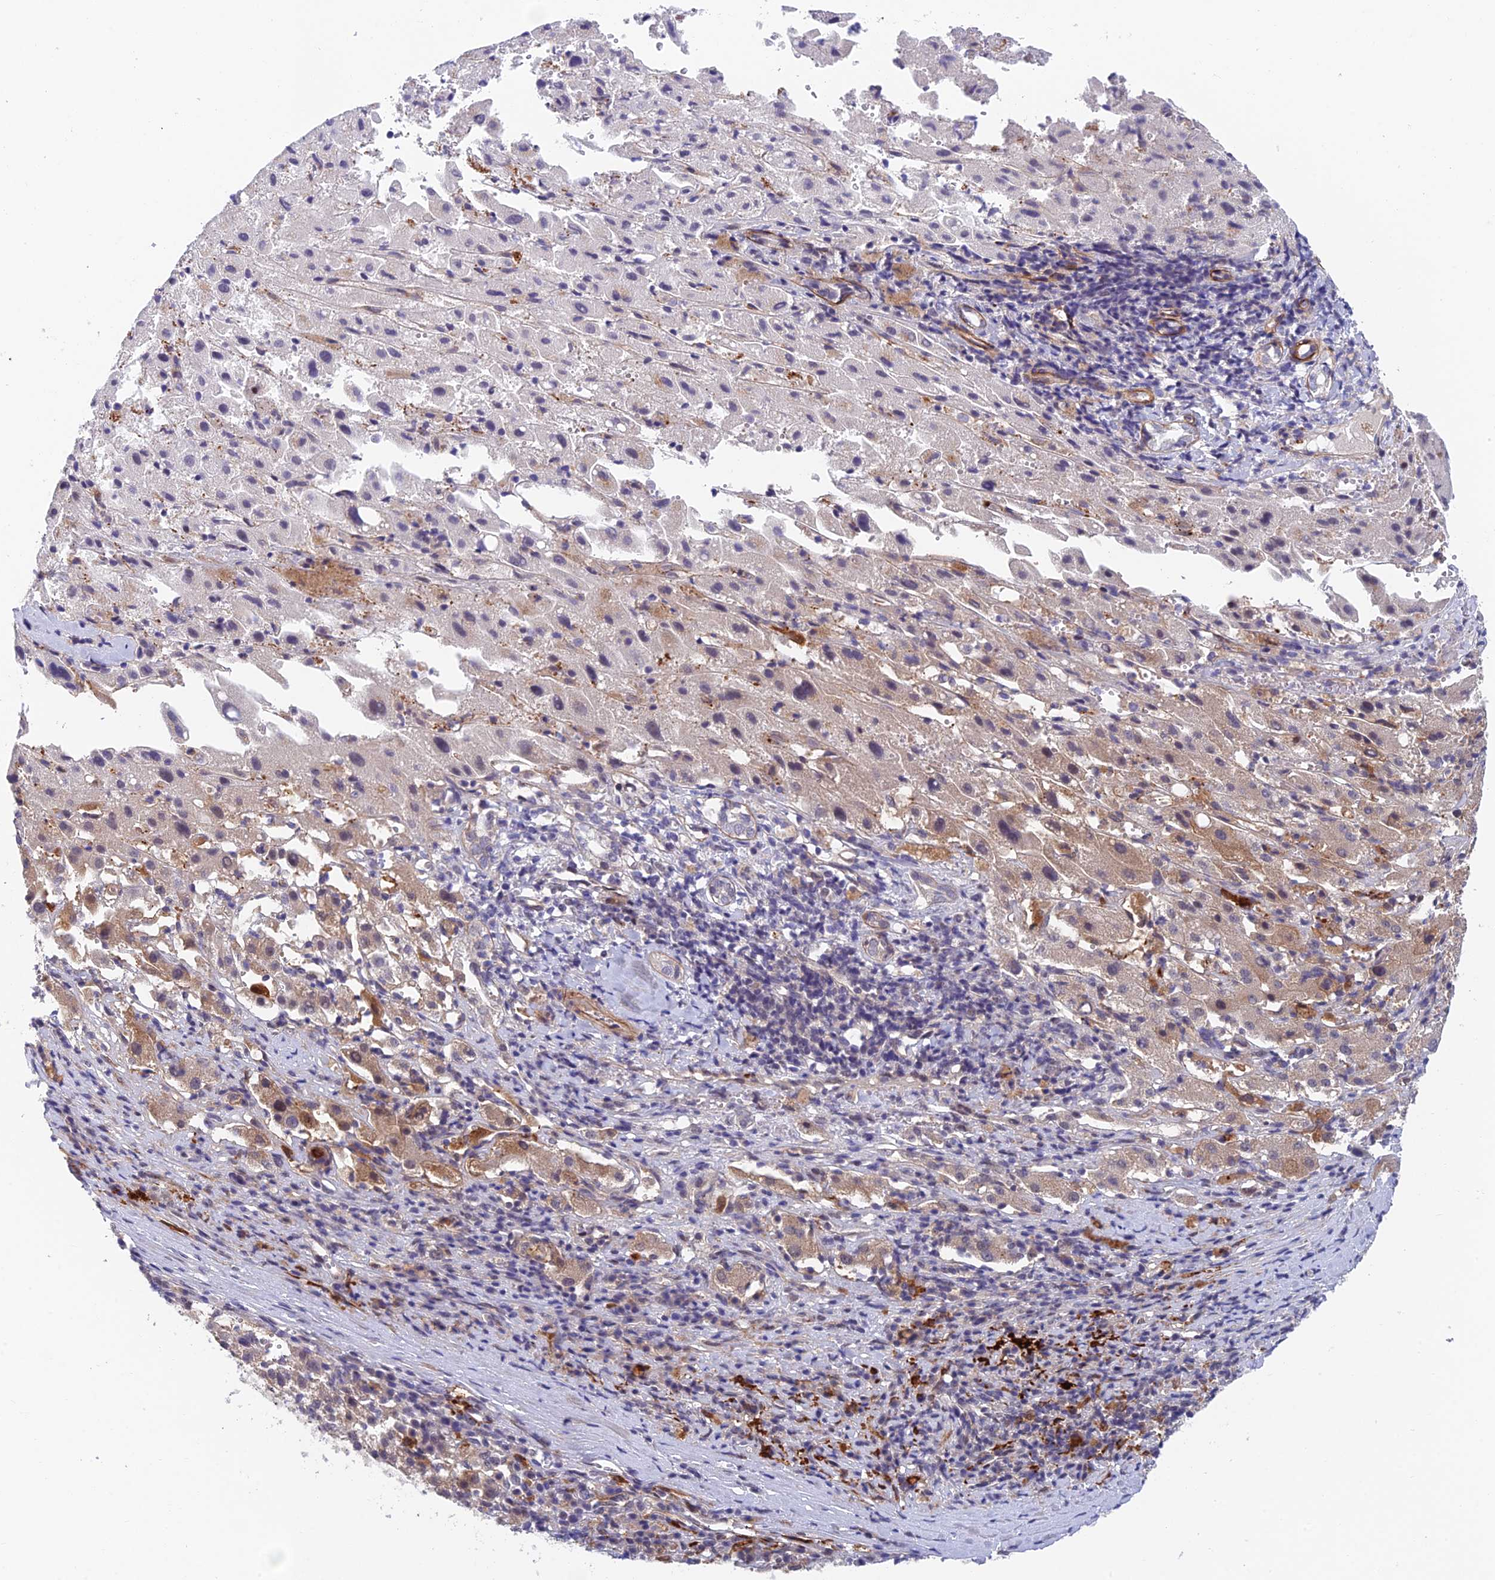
{"staining": {"intensity": "moderate", "quantity": "25%-75%", "location": "cytoplasmic/membranous,nuclear"}, "tissue": "liver cancer", "cell_type": "Tumor cells", "image_type": "cancer", "snomed": [{"axis": "morphology", "description": "Carcinoma, Hepatocellular, NOS"}, {"axis": "topography", "description": "Liver"}], "caption": "Immunohistochemical staining of liver hepatocellular carcinoma shows medium levels of moderate cytoplasmic/membranous and nuclear staining in approximately 25%-75% of tumor cells.", "gene": "NSMCE1", "patient": {"sex": "female", "age": 58}}